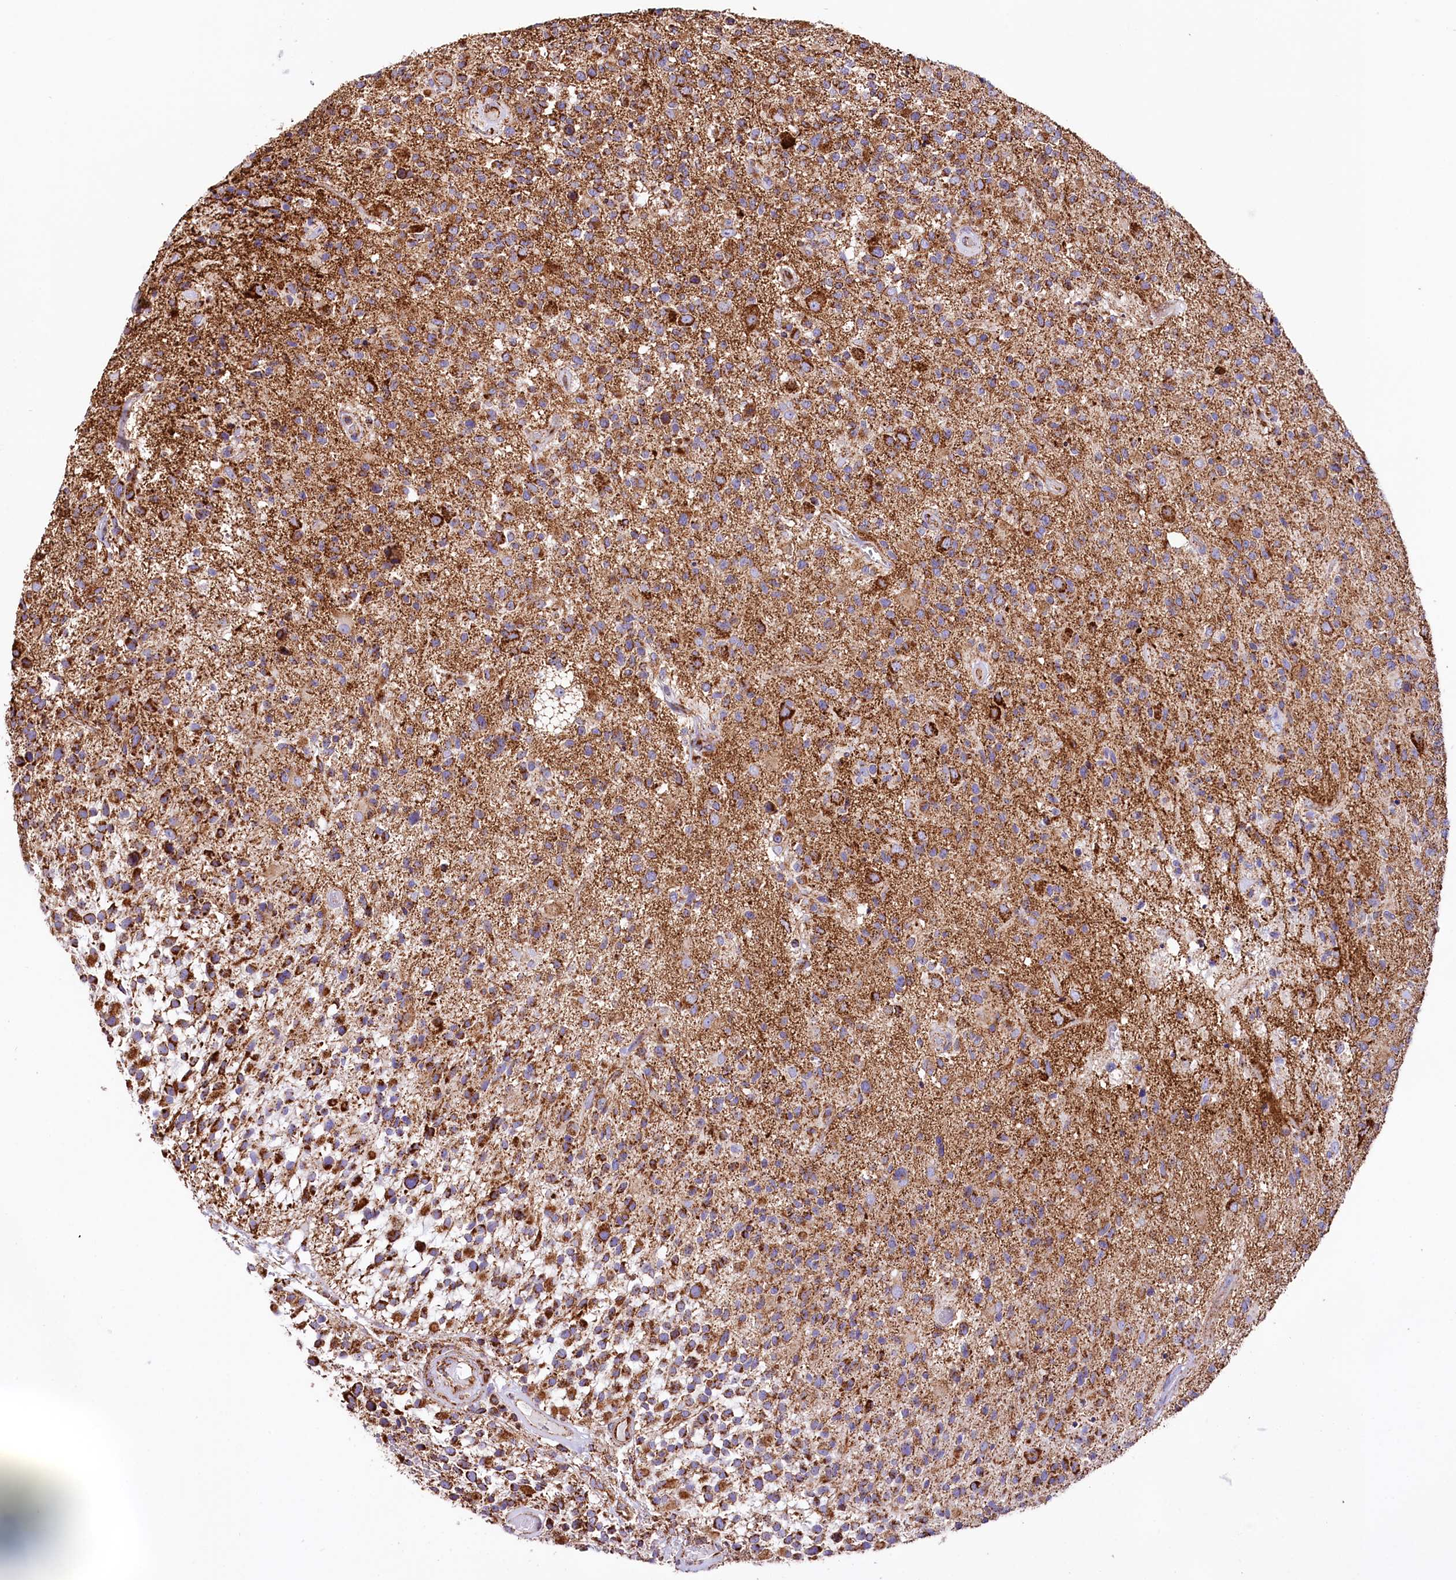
{"staining": {"intensity": "moderate", "quantity": ">75%", "location": "cytoplasmic/membranous"}, "tissue": "glioma", "cell_type": "Tumor cells", "image_type": "cancer", "snomed": [{"axis": "morphology", "description": "Glioma, malignant, High grade"}, {"axis": "morphology", "description": "Glioblastoma, NOS"}, {"axis": "topography", "description": "Brain"}], "caption": "Brown immunohistochemical staining in glioblastoma reveals moderate cytoplasmic/membranous staining in approximately >75% of tumor cells.", "gene": "APLP2", "patient": {"sex": "male", "age": 60}}